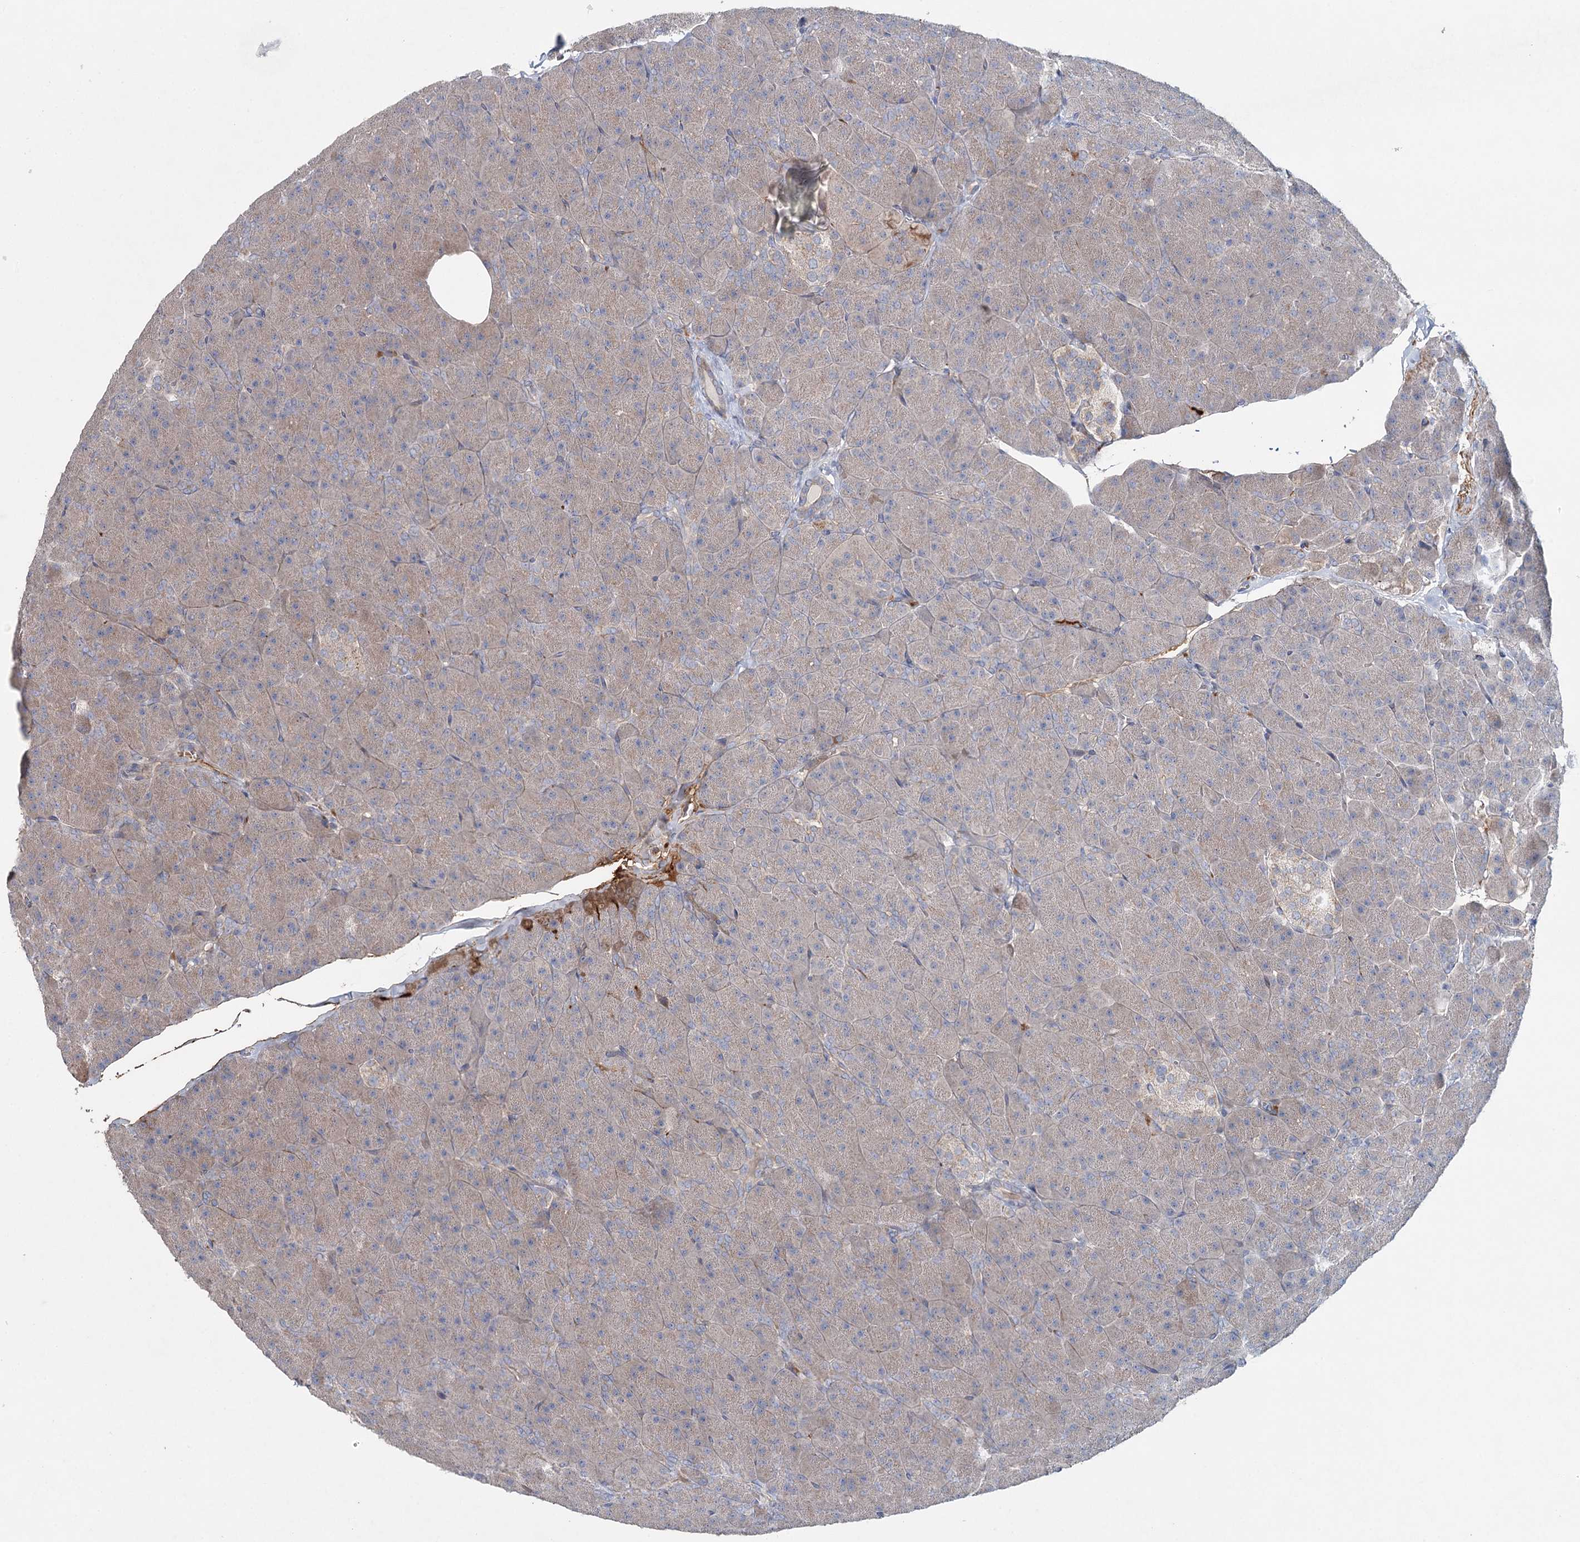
{"staining": {"intensity": "weak", "quantity": "25%-75%", "location": "cytoplasmic/membranous"}, "tissue": "pancreas", "cell_type": "Exocrine glandular cells", "image_type": "normal", "snomed": [{"axis": "morphology", "description": "Normal tissue, NOS"}, {"axis": "topography", "description": "Pancreas"}], "caption": "Immunohistochemical staining of normal human pancreas reveals 25%-75% levels of weak cytoplasmic/membranous protein positivity in about 25%-75% of exocrine glandular cells. The protein of interest is shown in brown color, while the nuclei are stained blue.", "gene": "ALKBH8", "patient": {"sex": "male", "age": 36}}